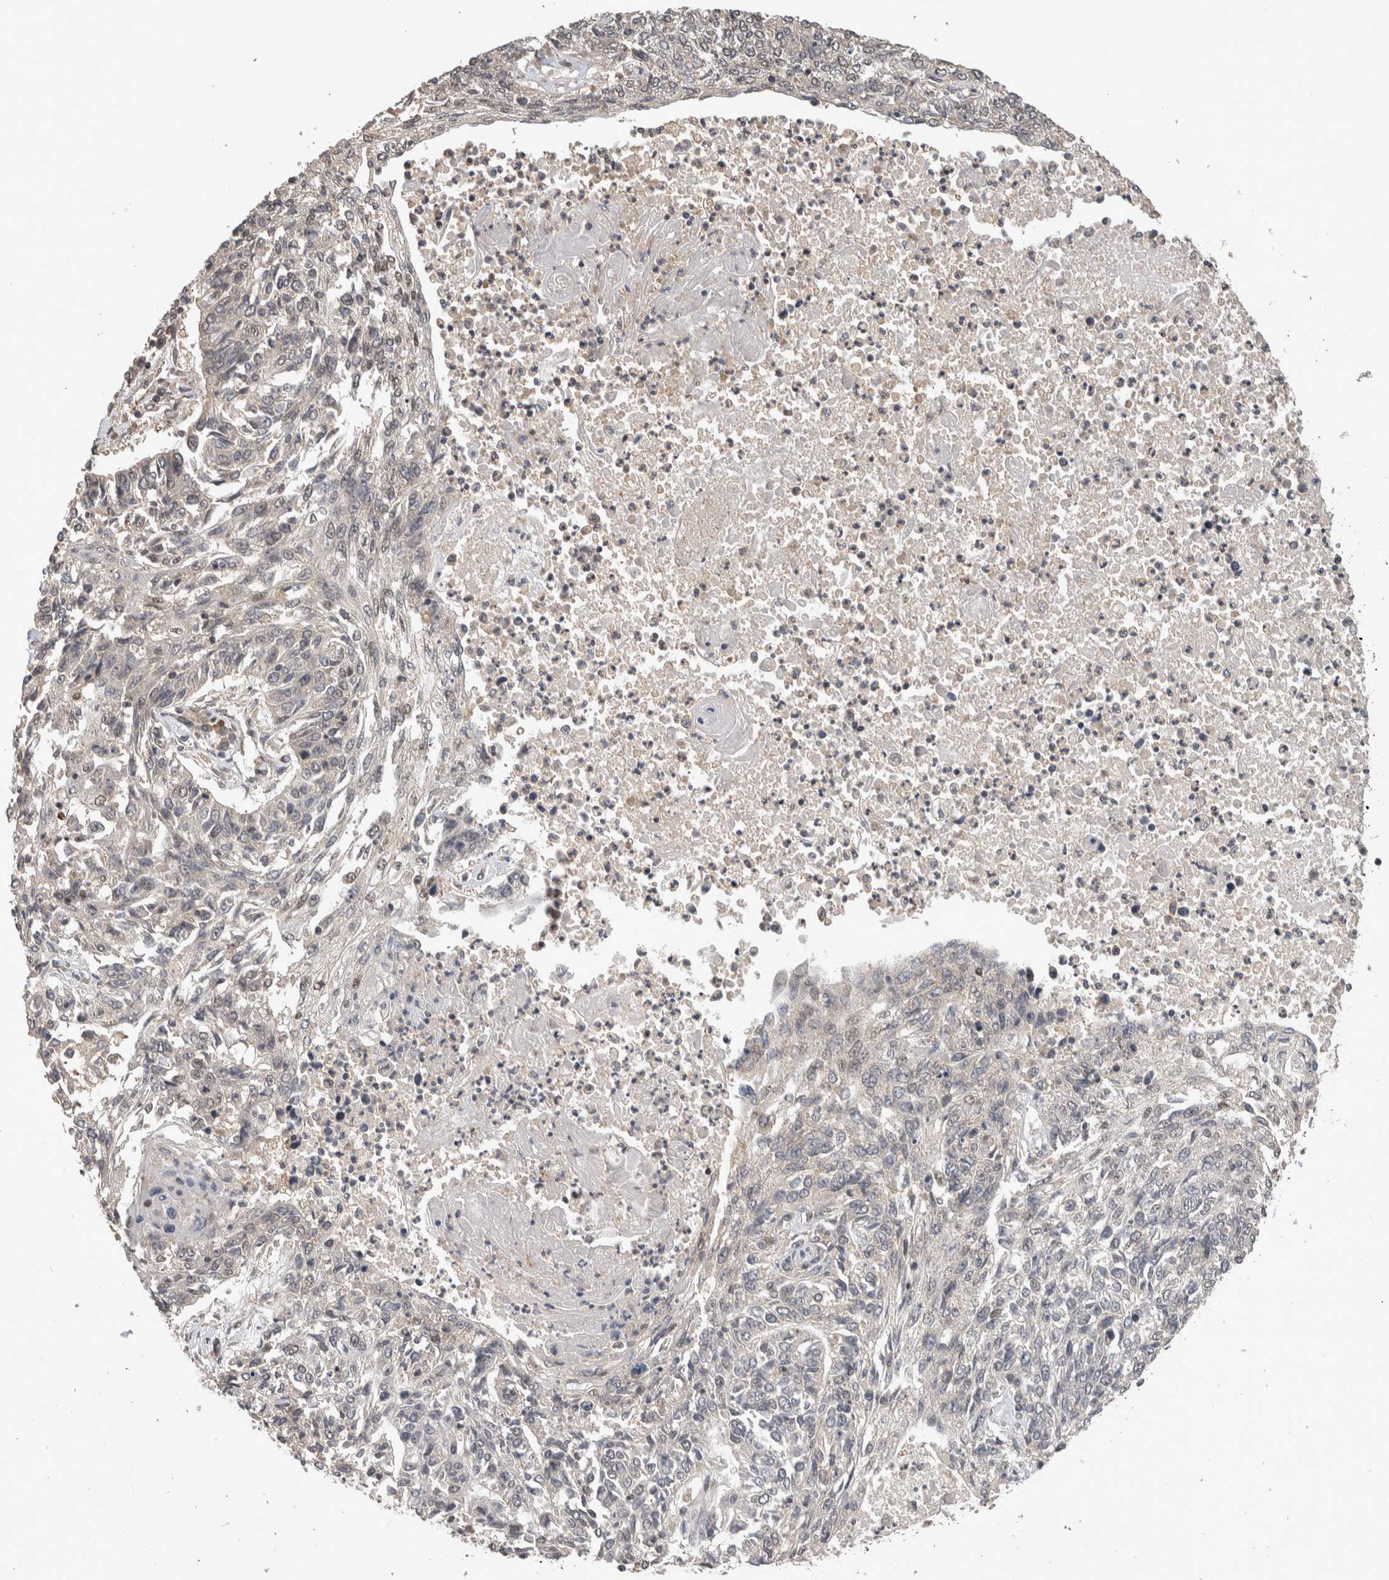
{"staining": {"intensity": "negative", "quantity": "none", "location": "none"}, "tissue": "lung cancer", "cell_type": "Tumor cells", "image_type": "cancer", "snomed": [{"axis": "morphology", "description": "Normal tissue, NOS"}, {"axis": "morphology", "description": "Squamous cell carcinoma, NOS"}, {"axis": "topography", "description": "Cartilage tissue"}, {"axis": "topography", "description": "Bronchus"}, {"axis": "topography", "description": "Lung"}], "caption": "Micrograph shows no protein expression in tumor cells of lung cancer tissue.", "gene": "IFRD1", "patient": {"sex": "female", "age": 49}}